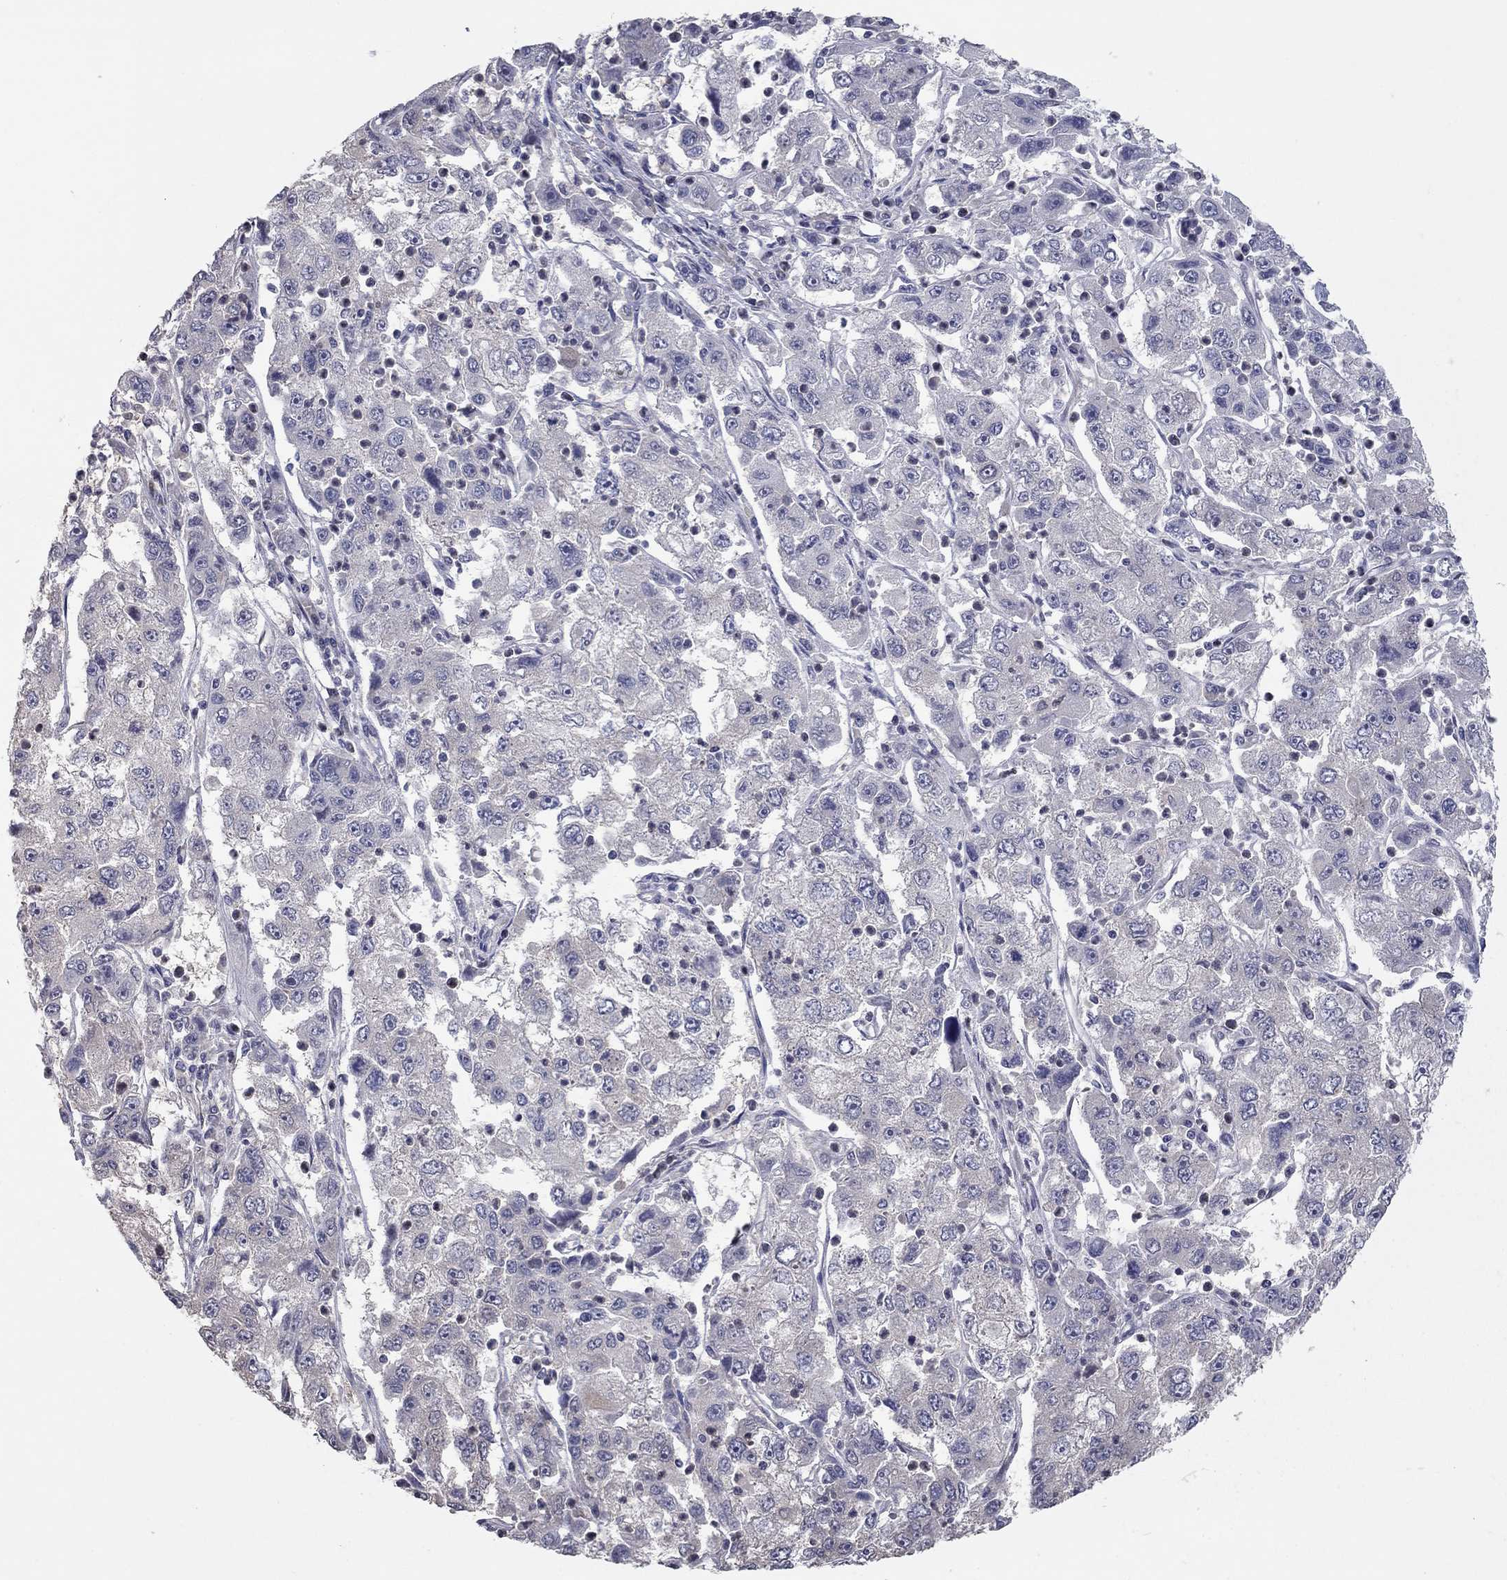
{"staining": {"intensity": "negative", "quantity": "none", "location": "none"}, "tissue": "cervical cancer", "cell_type": "Tumor cells", "image_type": "cancer", "snomed": [{"axis": "morphology", "description": "Squamous cell carcinoma, NOS"}, {"axis": "topography", "description": "Cervix"}], "caption": "Immunohistochemistry of cervical cancer demonstrates no expression in tumor cells.", "gene": "DUSP7", "patient": {"sex": "female", "age": 36}}